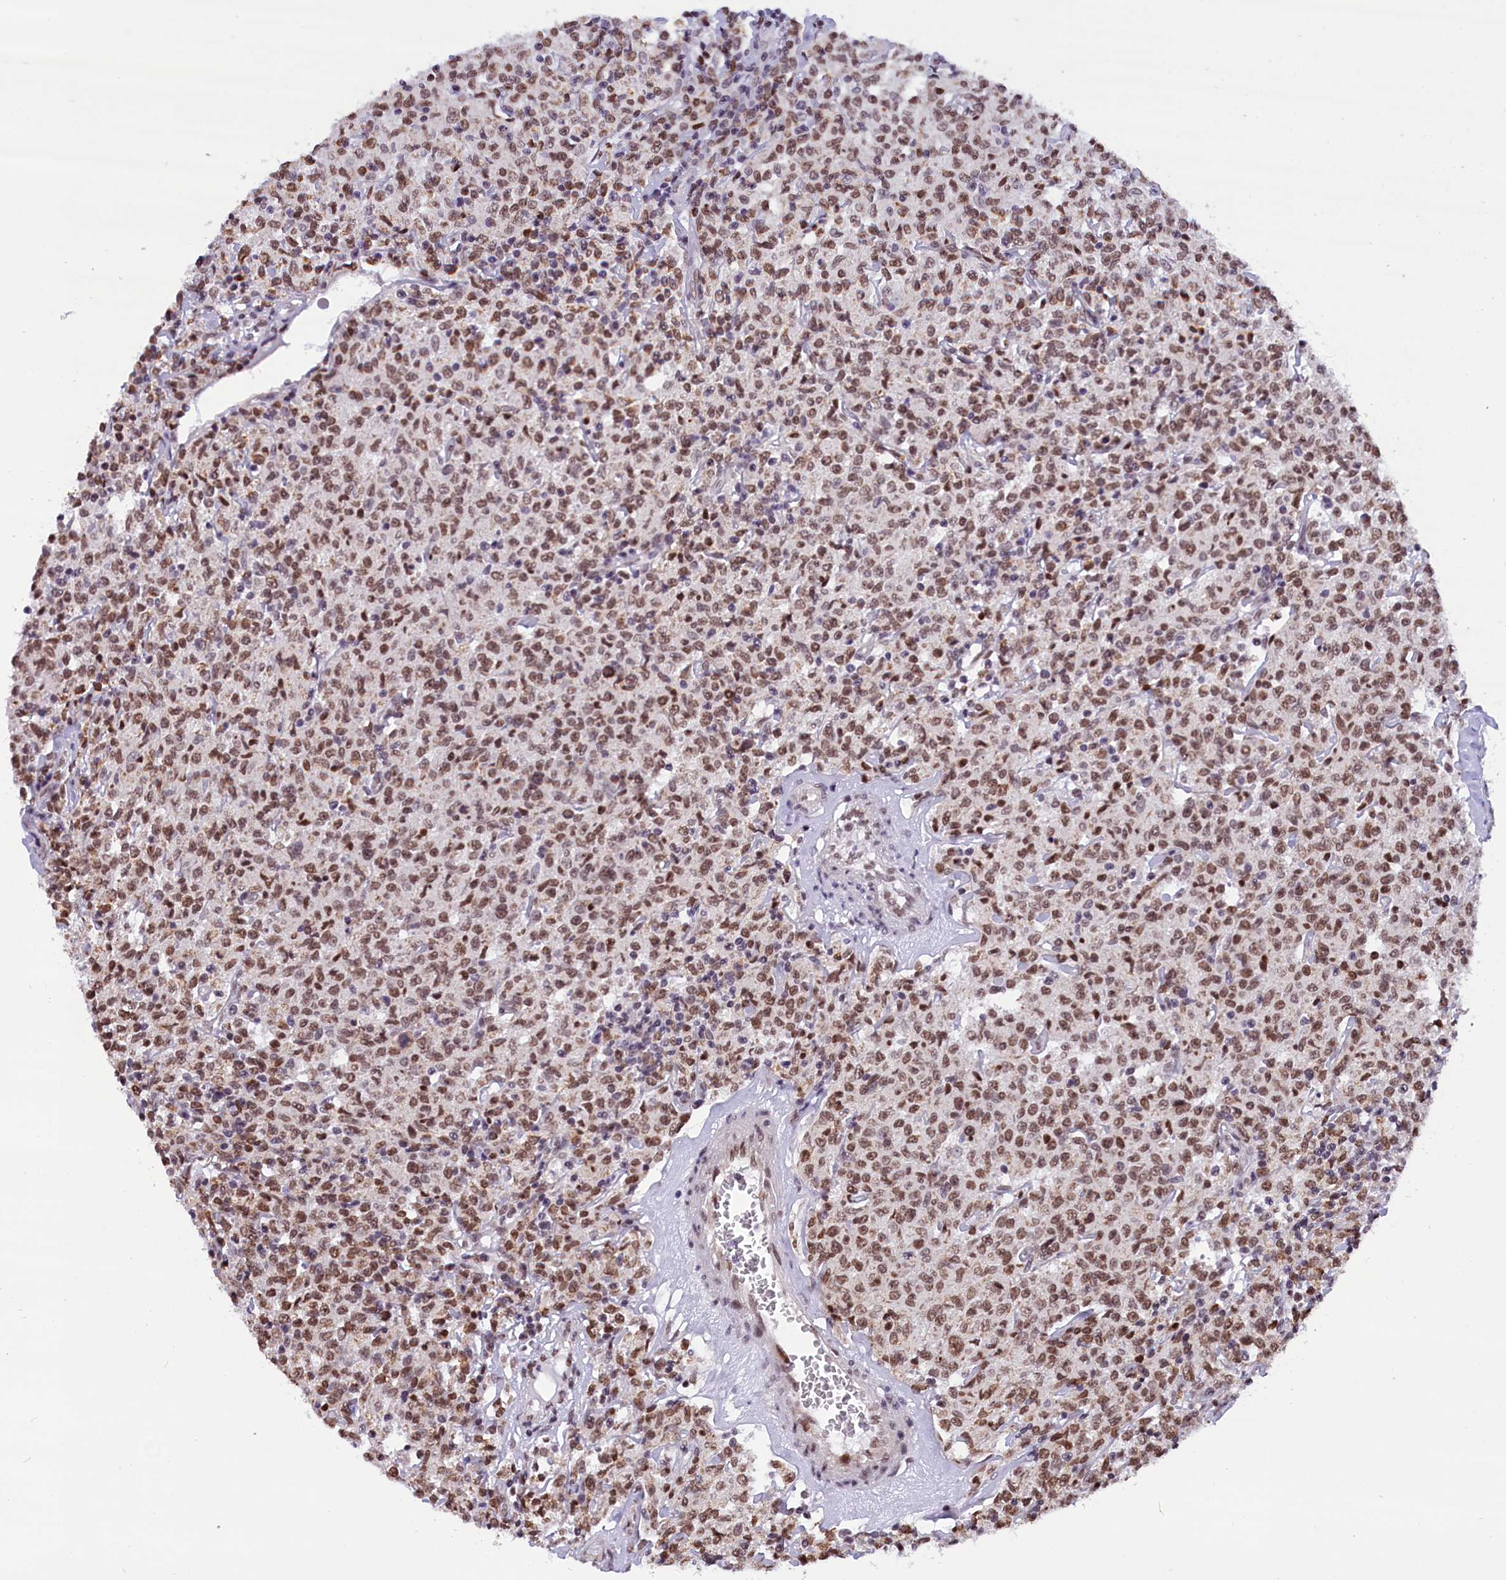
{"staining": {"intensity": "moderate", "quantity": ">75%", "location": "nuclear"}, "tissue": "lymphoma", "cell_type": "Tumor cells", "image_type": "cancer", "snomed": [{"axis": "morphology", "description": "Malignant lymphoma, non-Hodgkin's type, Low grade"}, {"axis": "topography", "description": "Small intestine"}], "caption": "Tumor cells show medium levels of moderate nuclear expression in approximately >75% of cells in lymphoma.", "gene": "CDYL2", "patient": {"sex": "female", "age": 59}}